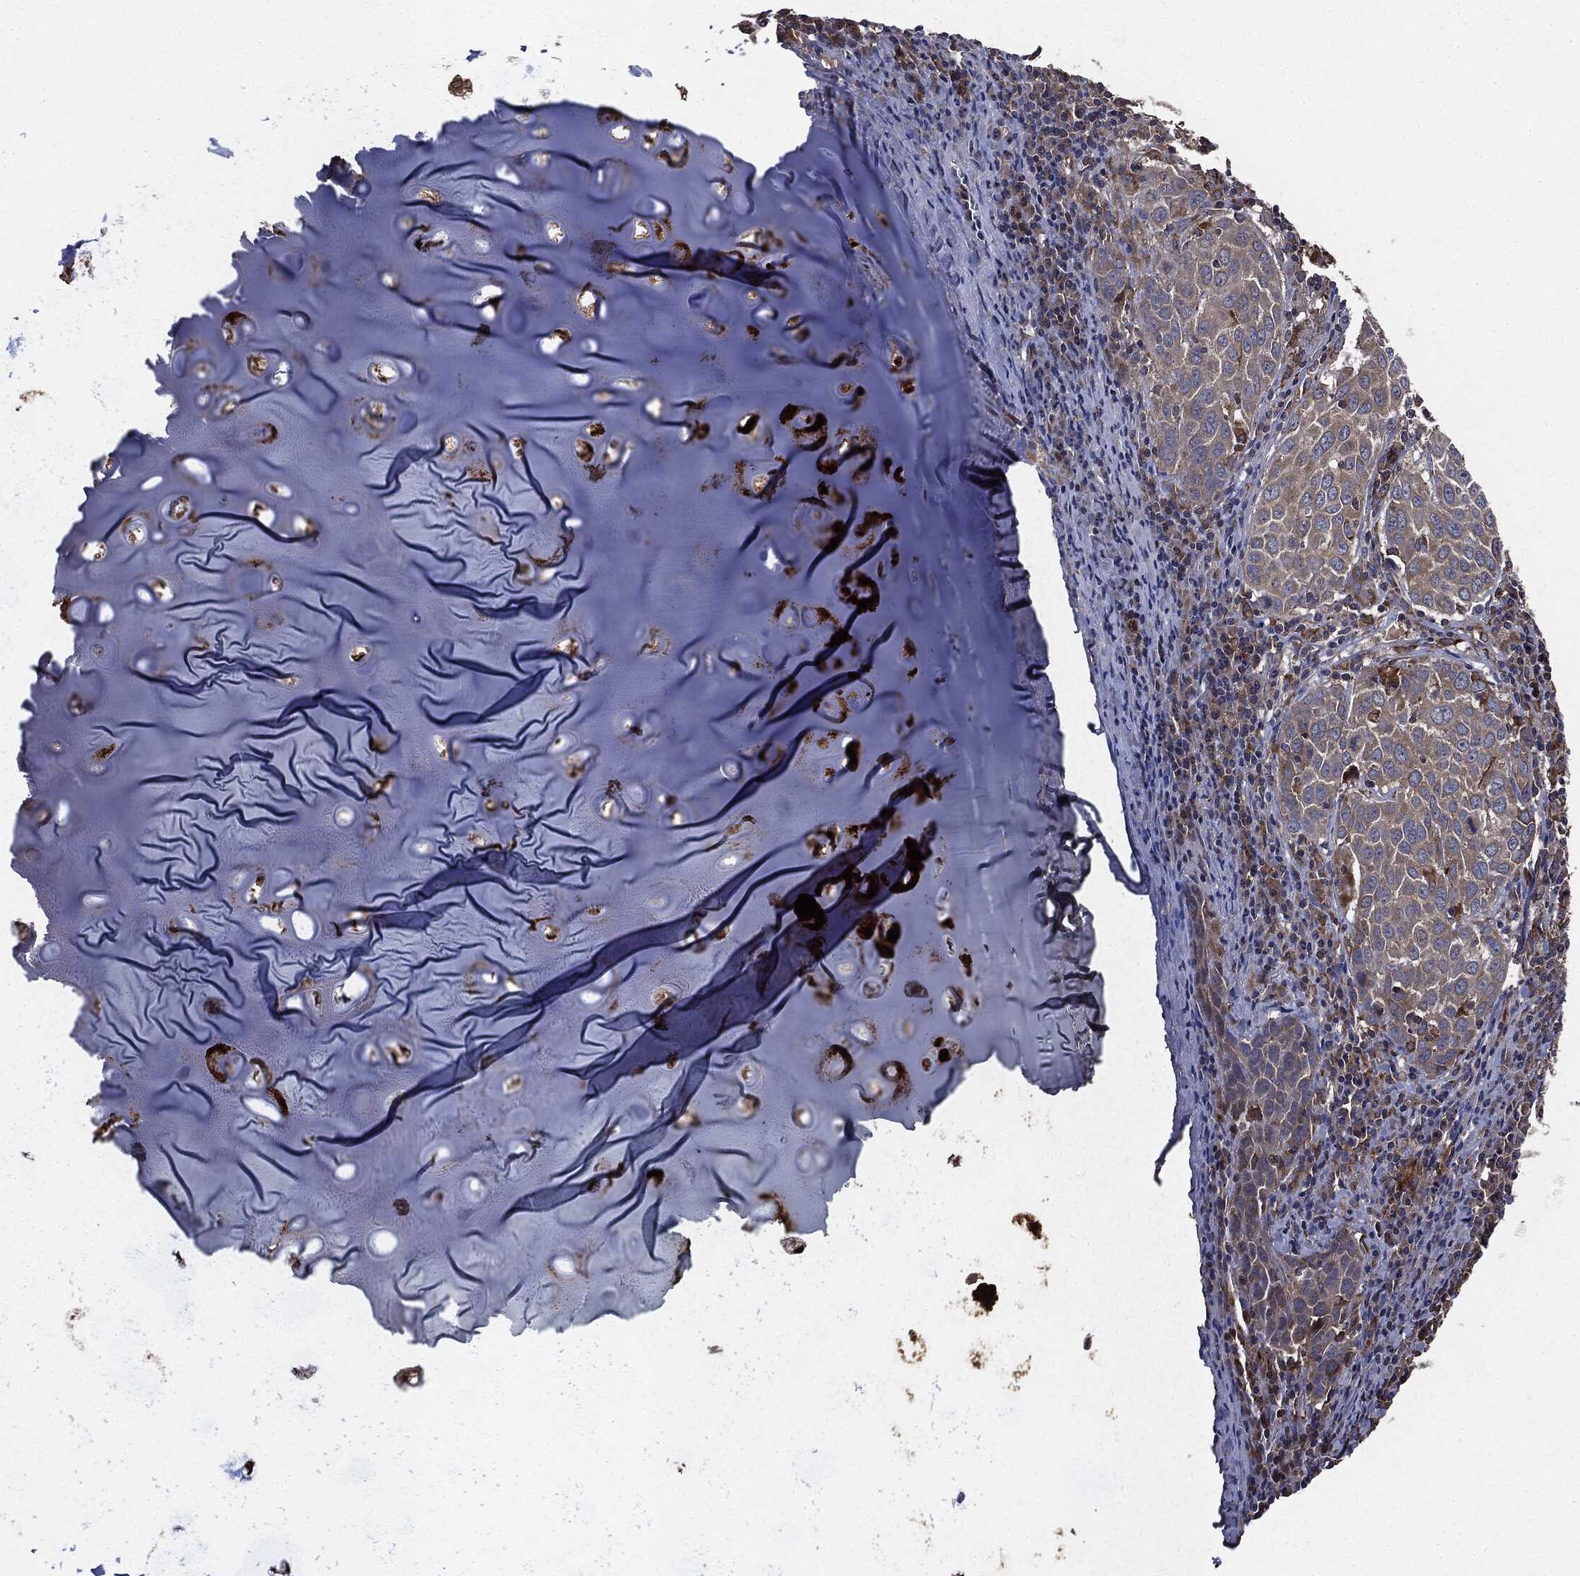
{"staining": {"intensity": "weak", "quantity": ">75%", "location": "cytoplasmic/membranous"}, "tissue": "lung cancer", "cell_type": "Tumor cells", "image_type": "cancer", "snomed": [{"axis": "morphology", "description": "Squamous cell carcinoma, NOS"}, {"axis": "topography", "description": "Lung"}], "caption": "The image shows immunohistochemical staining of lung cancer (squamous cell carcinoma). There is weak cytoplasmic/membranous staining is identified in approximately >75% of tumor cells.", "gene": "PLOD3", "patient": {"sex": "male", "age": 57}}